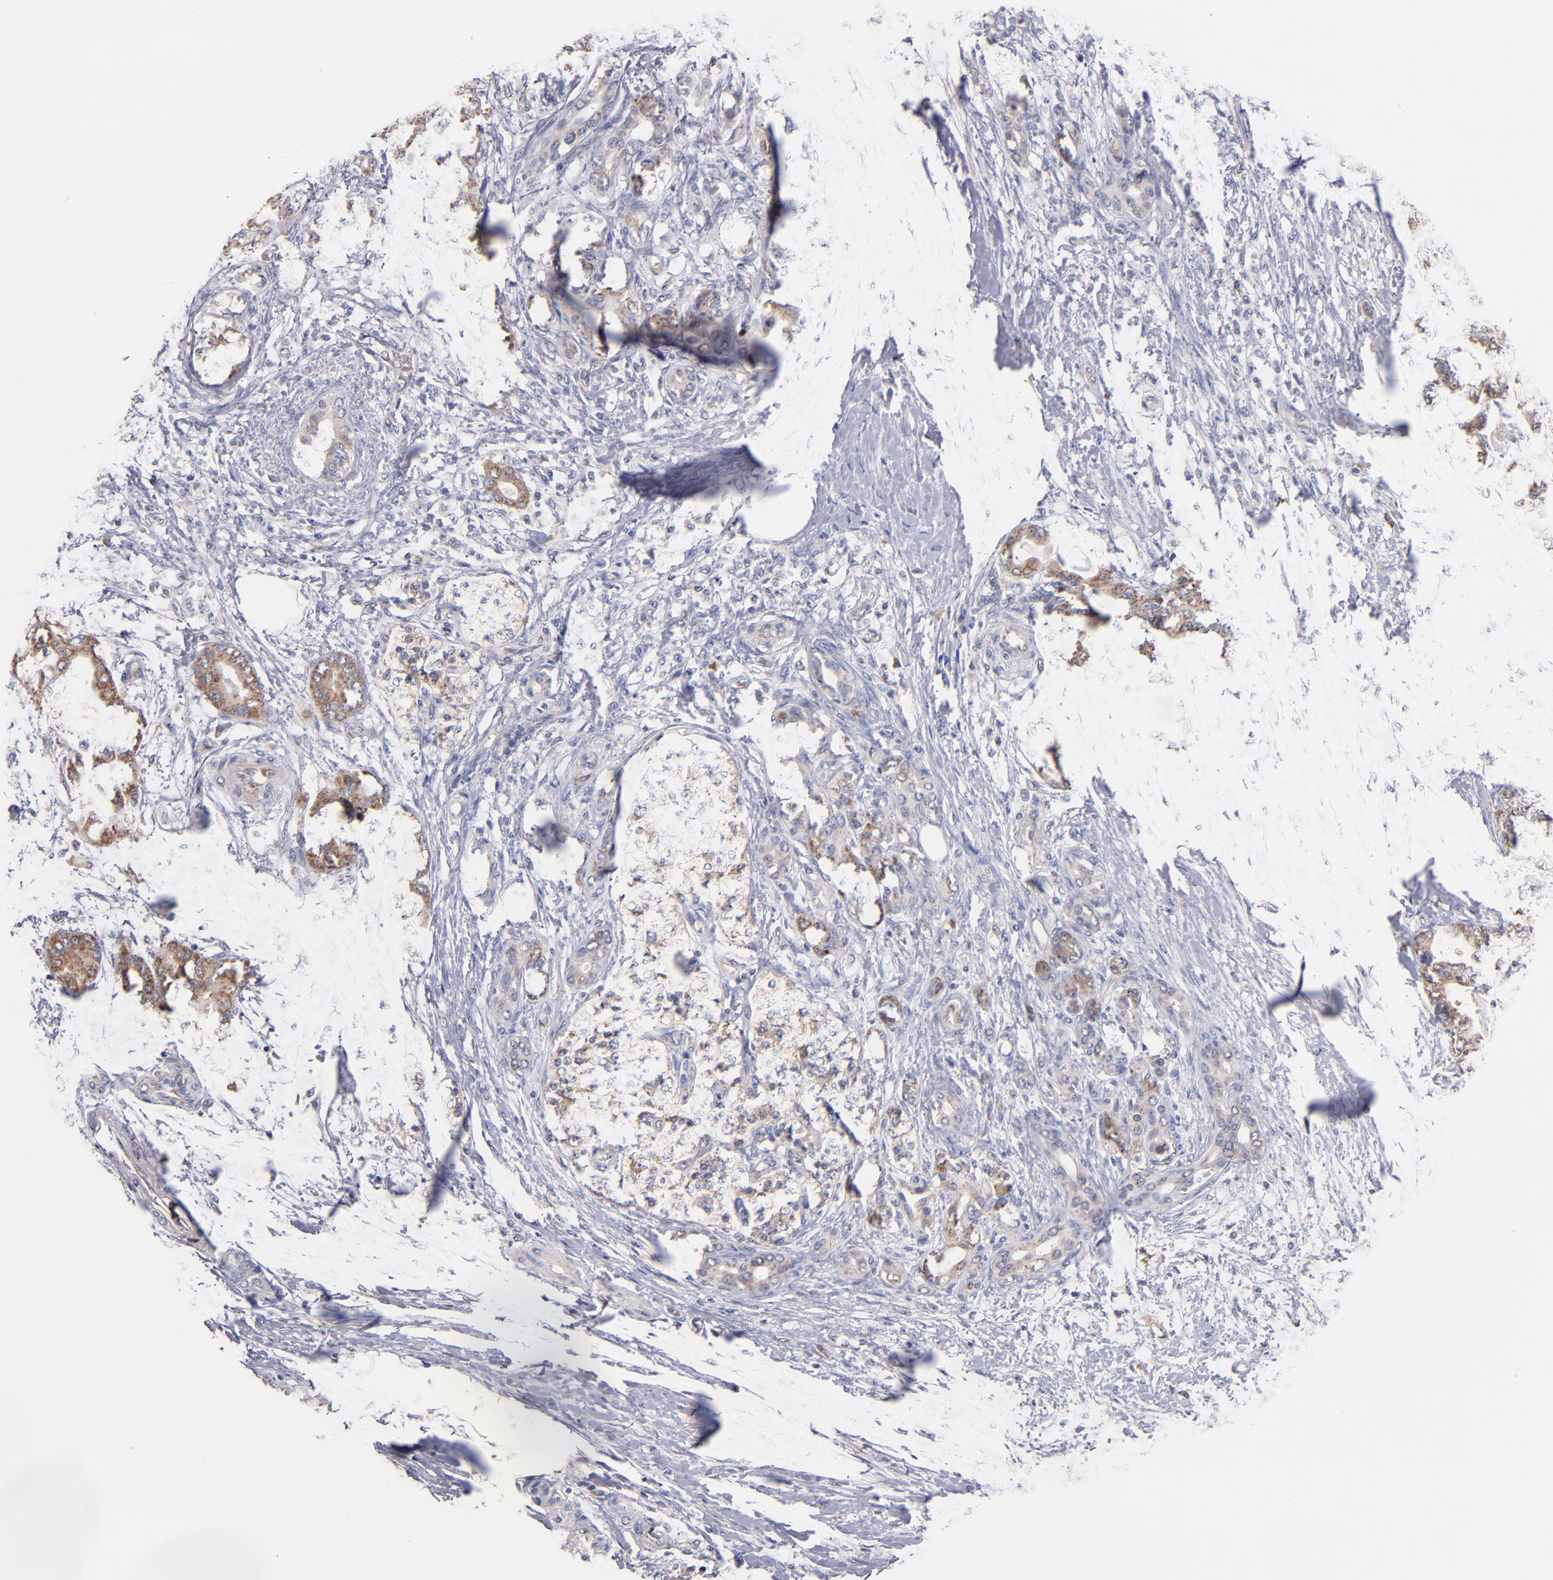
{"staining": {"intensity": "weak", "quantity": ">75%", "location": "cytoplasmic/membranous"}, "tissue": "pancreatic cancer", "cell_type": "Tumor cells", "image_type": "cancer", "snomed": [{"axis": "morphology", "description": "Adenocarcinoma, NOS"}, {"axis": "topography", "description": "Pancreas"}], "caption": "Weak cytoplasmic/membranous protein staining is present in approximately >75% of tumor cells in pancreatic adenocarcinoma.", "gene": "DIABLO", "patient": {"sex": "male", "age": 63}}